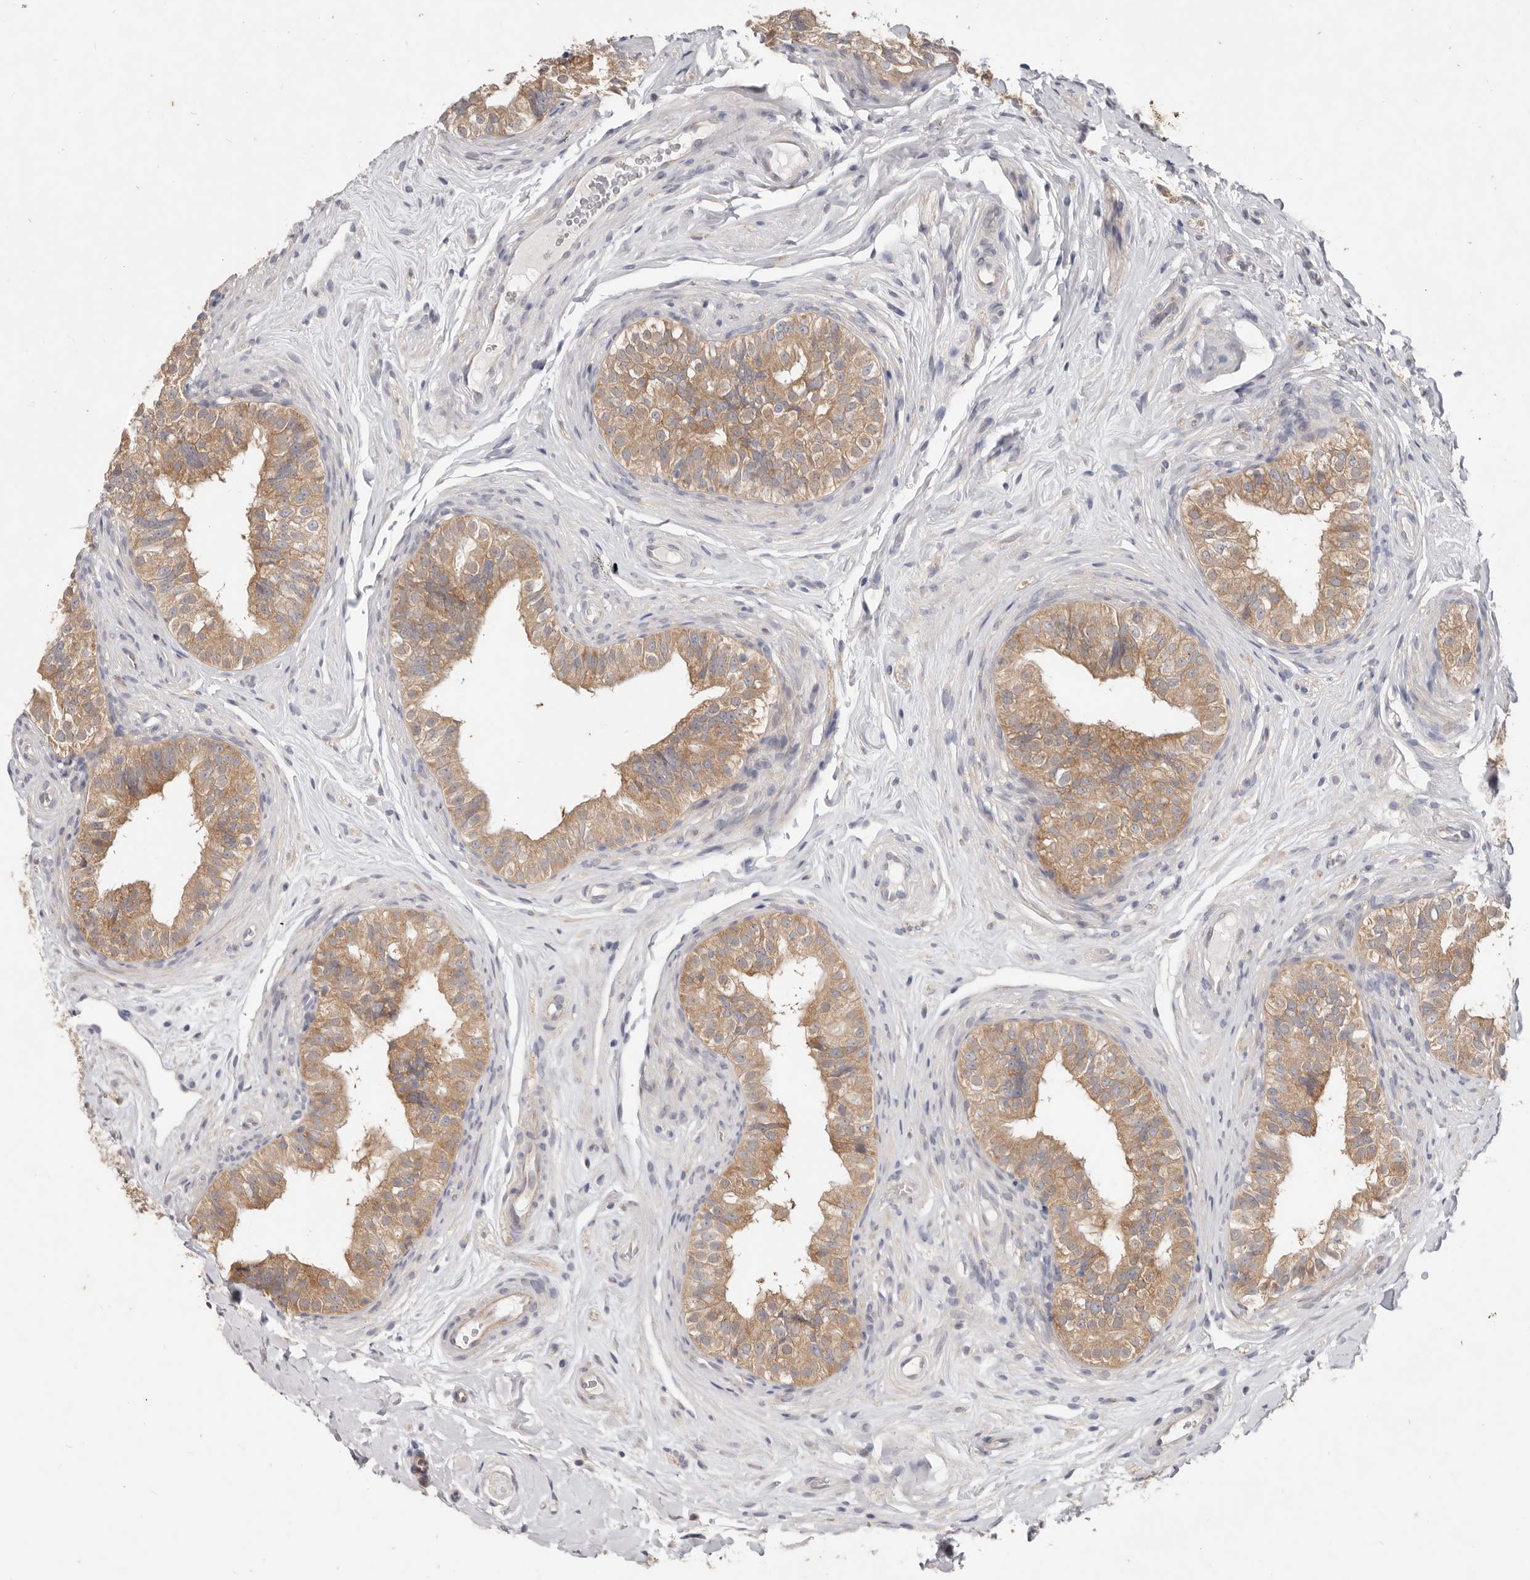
{"staining": {"intensity": "moderate", "quantity": ">75%", "location": "cytoplasmic/membranous"}, "tissue": "epididymis", "cell_type": "Glandular cells", "image_type": "normal", "snomed": [{"axis": "morphology", "description": "Normal tissue, NOS"}, {"axis": "topography", "description": "Epididymis"}], "caption": "Glandular cells reveal medium levels of moderate cytoplasmic/membranous expression in about >75% of cells in normal human epididymis. (Stains: DAB (3,3'-diaminobenzidine) in brown, nuclei in blue, Microscopy: brightfield microscopy at high magnification).", "gene": "WDR77", "patient": {"sex": "male", "age": 49}}